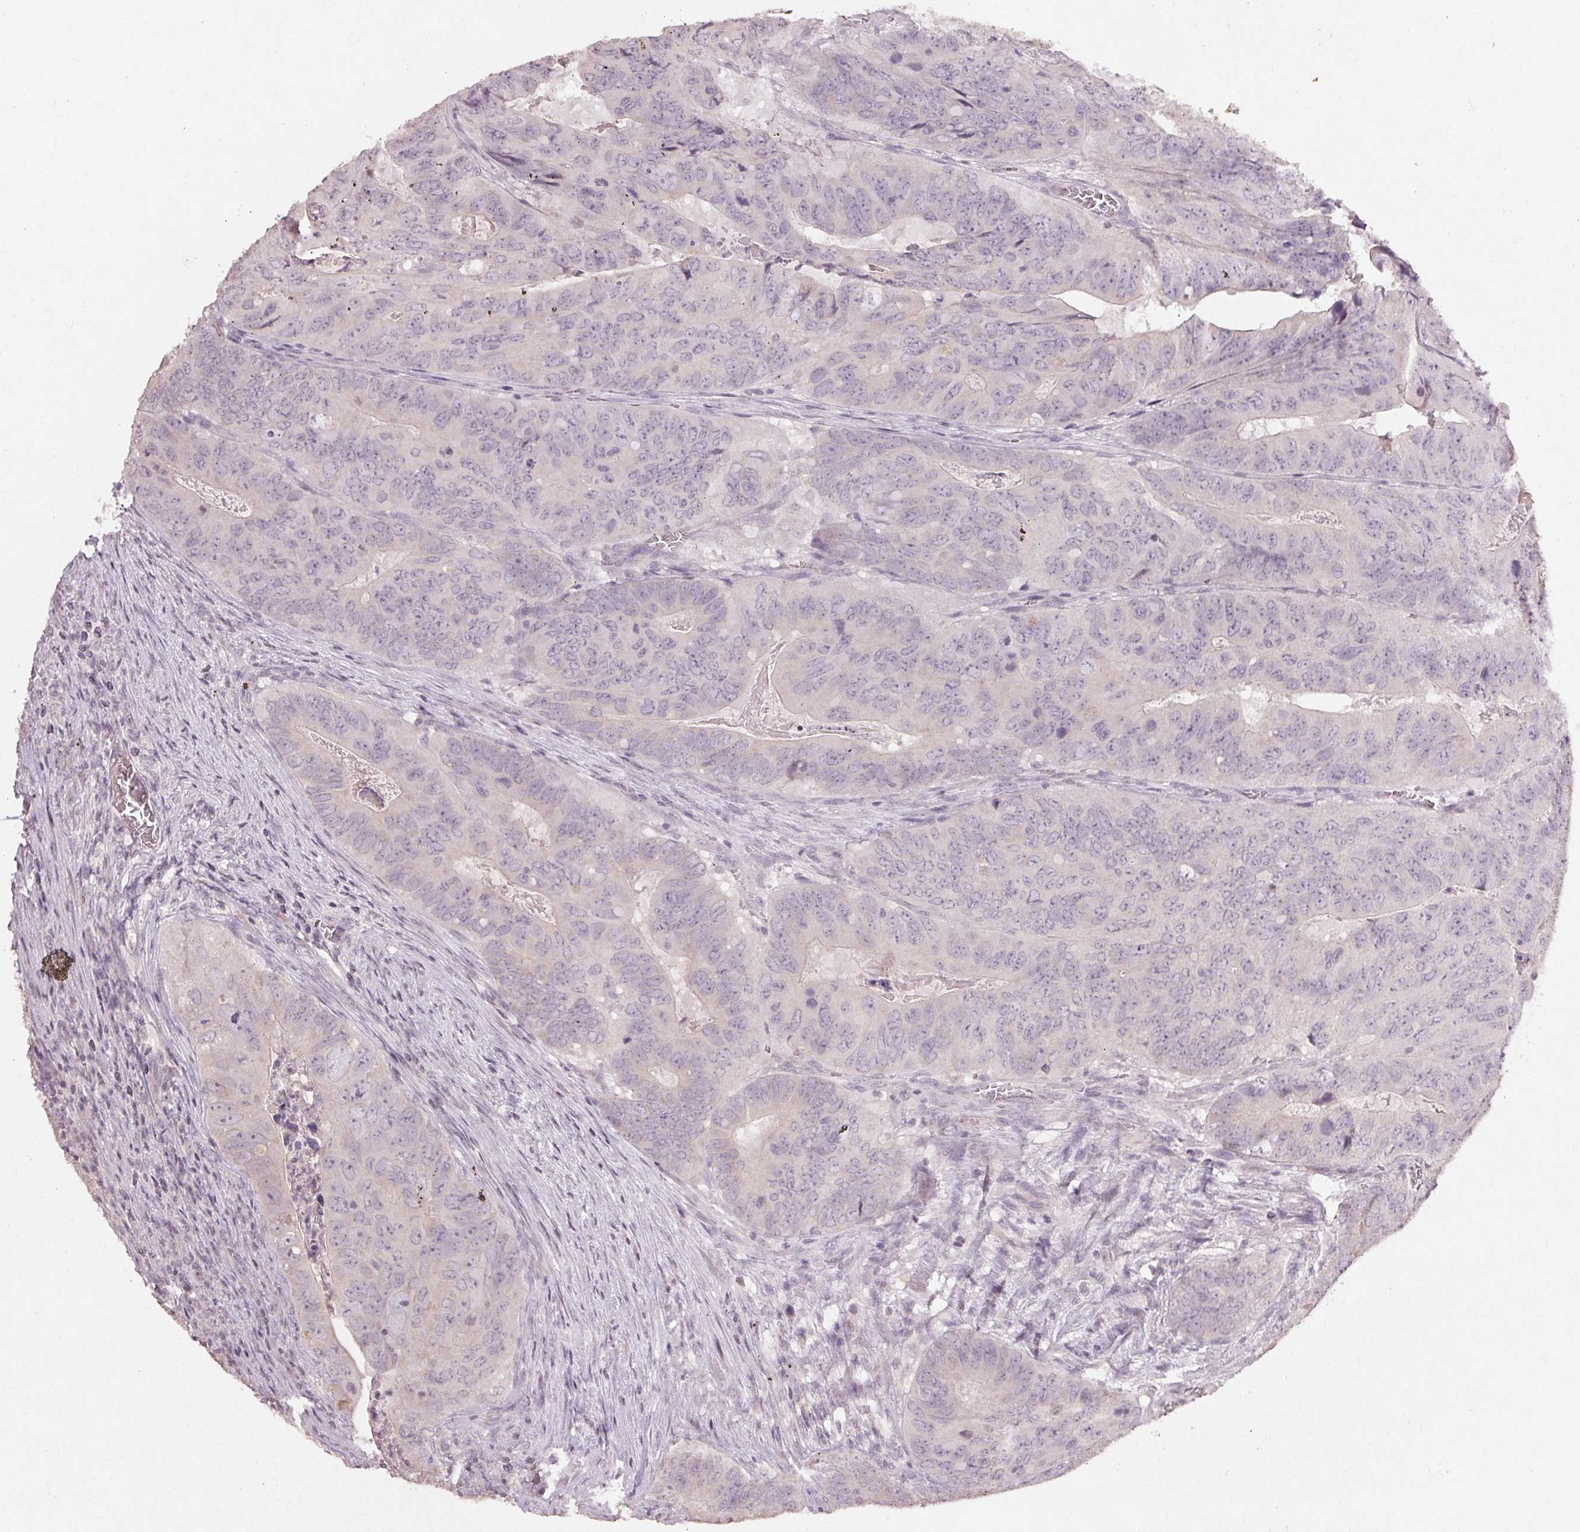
{"staining": {"intensity": "negative", "quantity": "none", "location": "none"}, "tissue": "colorectal cancer", "cell_type": "Tumor cells", "image_type": "cancer", "snomed": [{"axis": "morphology", "description": "Adenocarcinoma, NOS"}, {"axis": "topography", "description": "Colon"}], "caption": "There is no significant positivity in tumor cells of colorectal cancer. Brightfield microscopy of immunohistochemistry stained with DAB (brown) and hematoxylin (blue), captured at high magnification.", "gene": "KLRC3", "patient": {"sex": "male", "age": 79}}